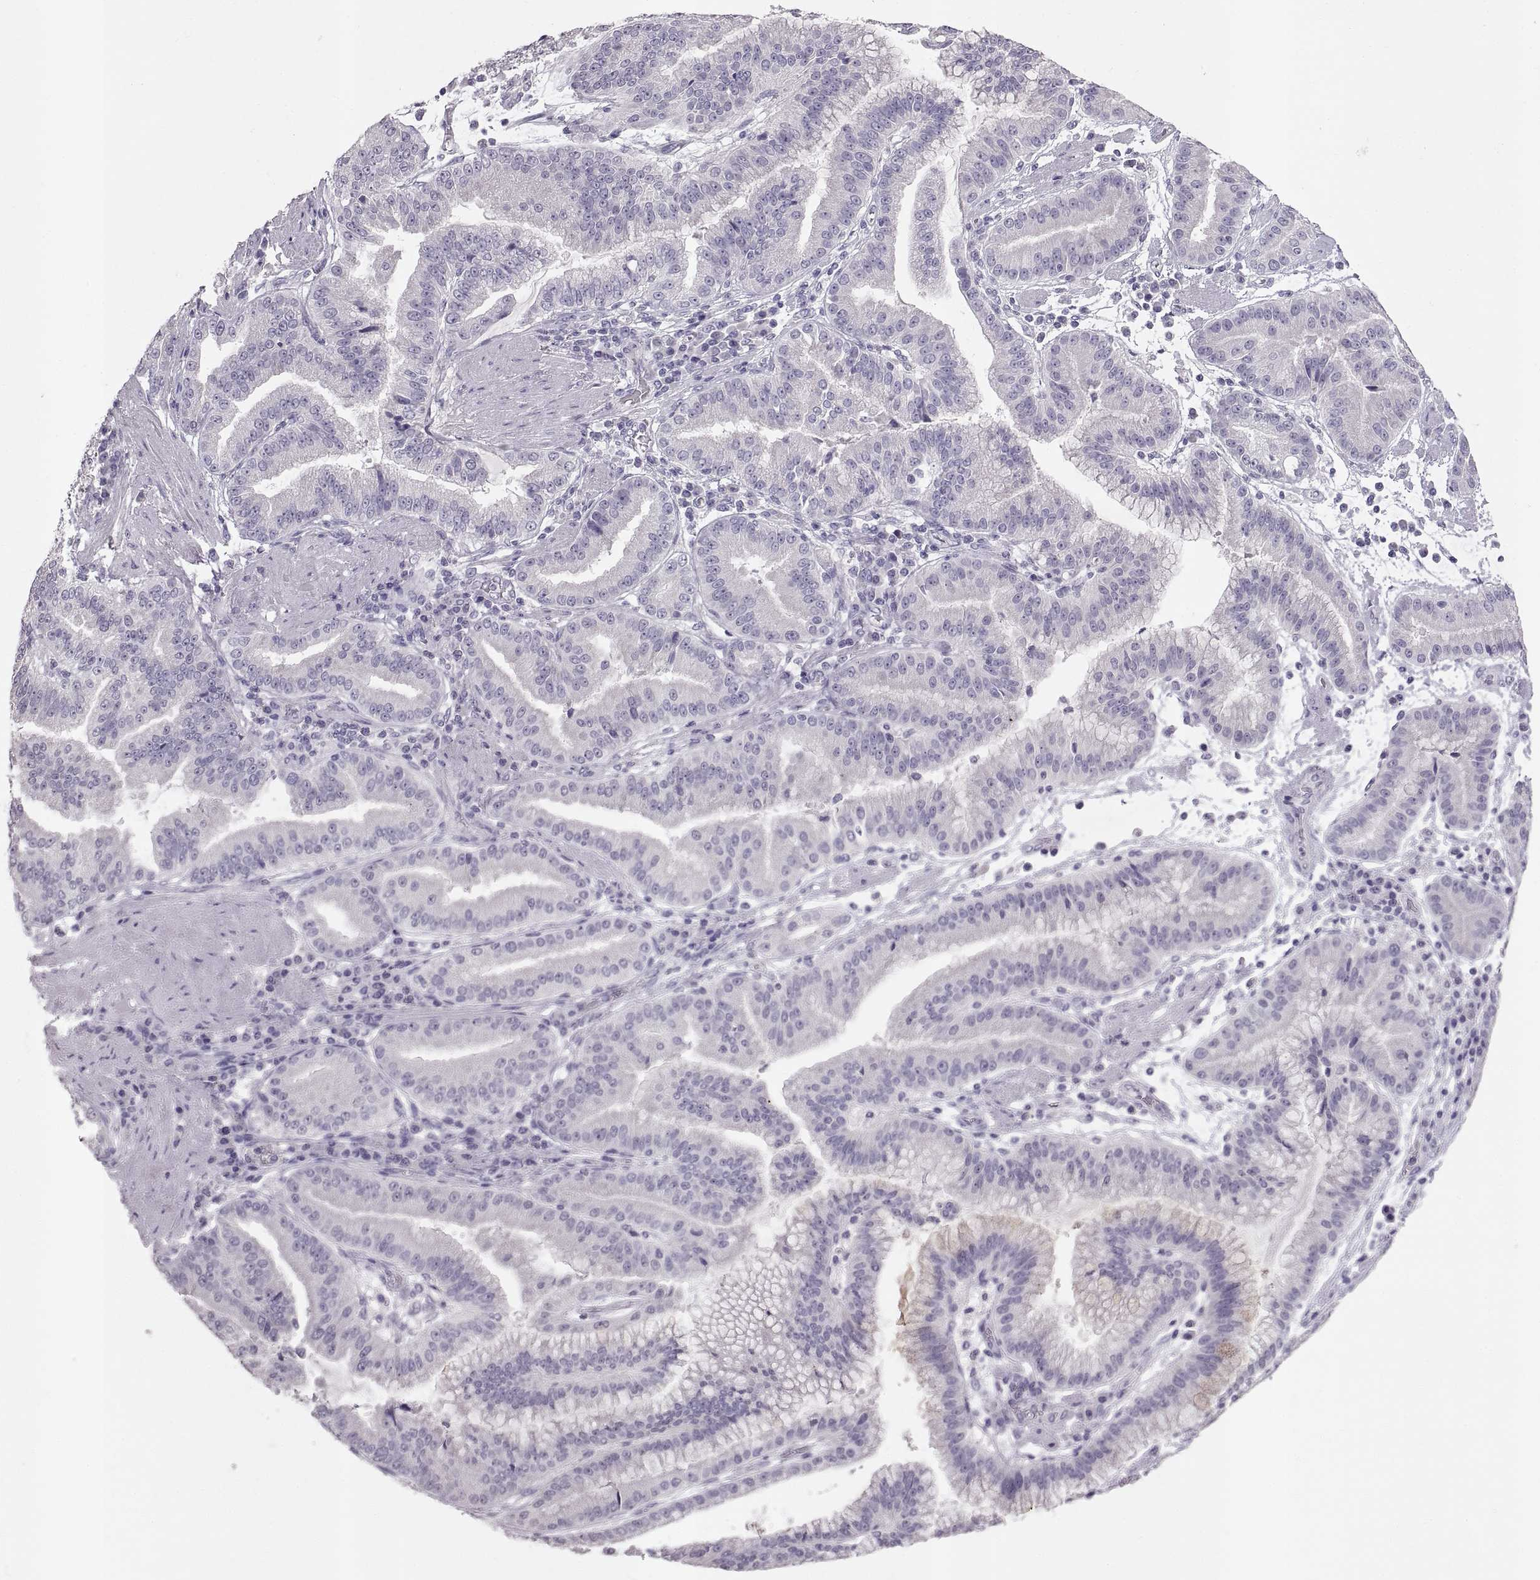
{"staining": {"intensity": "negative", "quantity": "none", "location": "none"}, "tissue": "stomach cancer", "cell_type": "Tumor cells", "image_type": "cancer", "snomed": [{"axis": "morphology", "description": "Adenocarcinoma, NOS"}, {"axis": "topography", "description": "Stomach"}], "caption": "Histopathology image shows no significant protein positivity in tumor cells of adenocarcinoma (stomach). (Brightfield microscopy of DAB (3,3'-diaminobenzidine) immunohistochemistry (IHC) at high magnification).", "gene": "WBP2NL", "patient": {"sex": "male", "age": 83}}